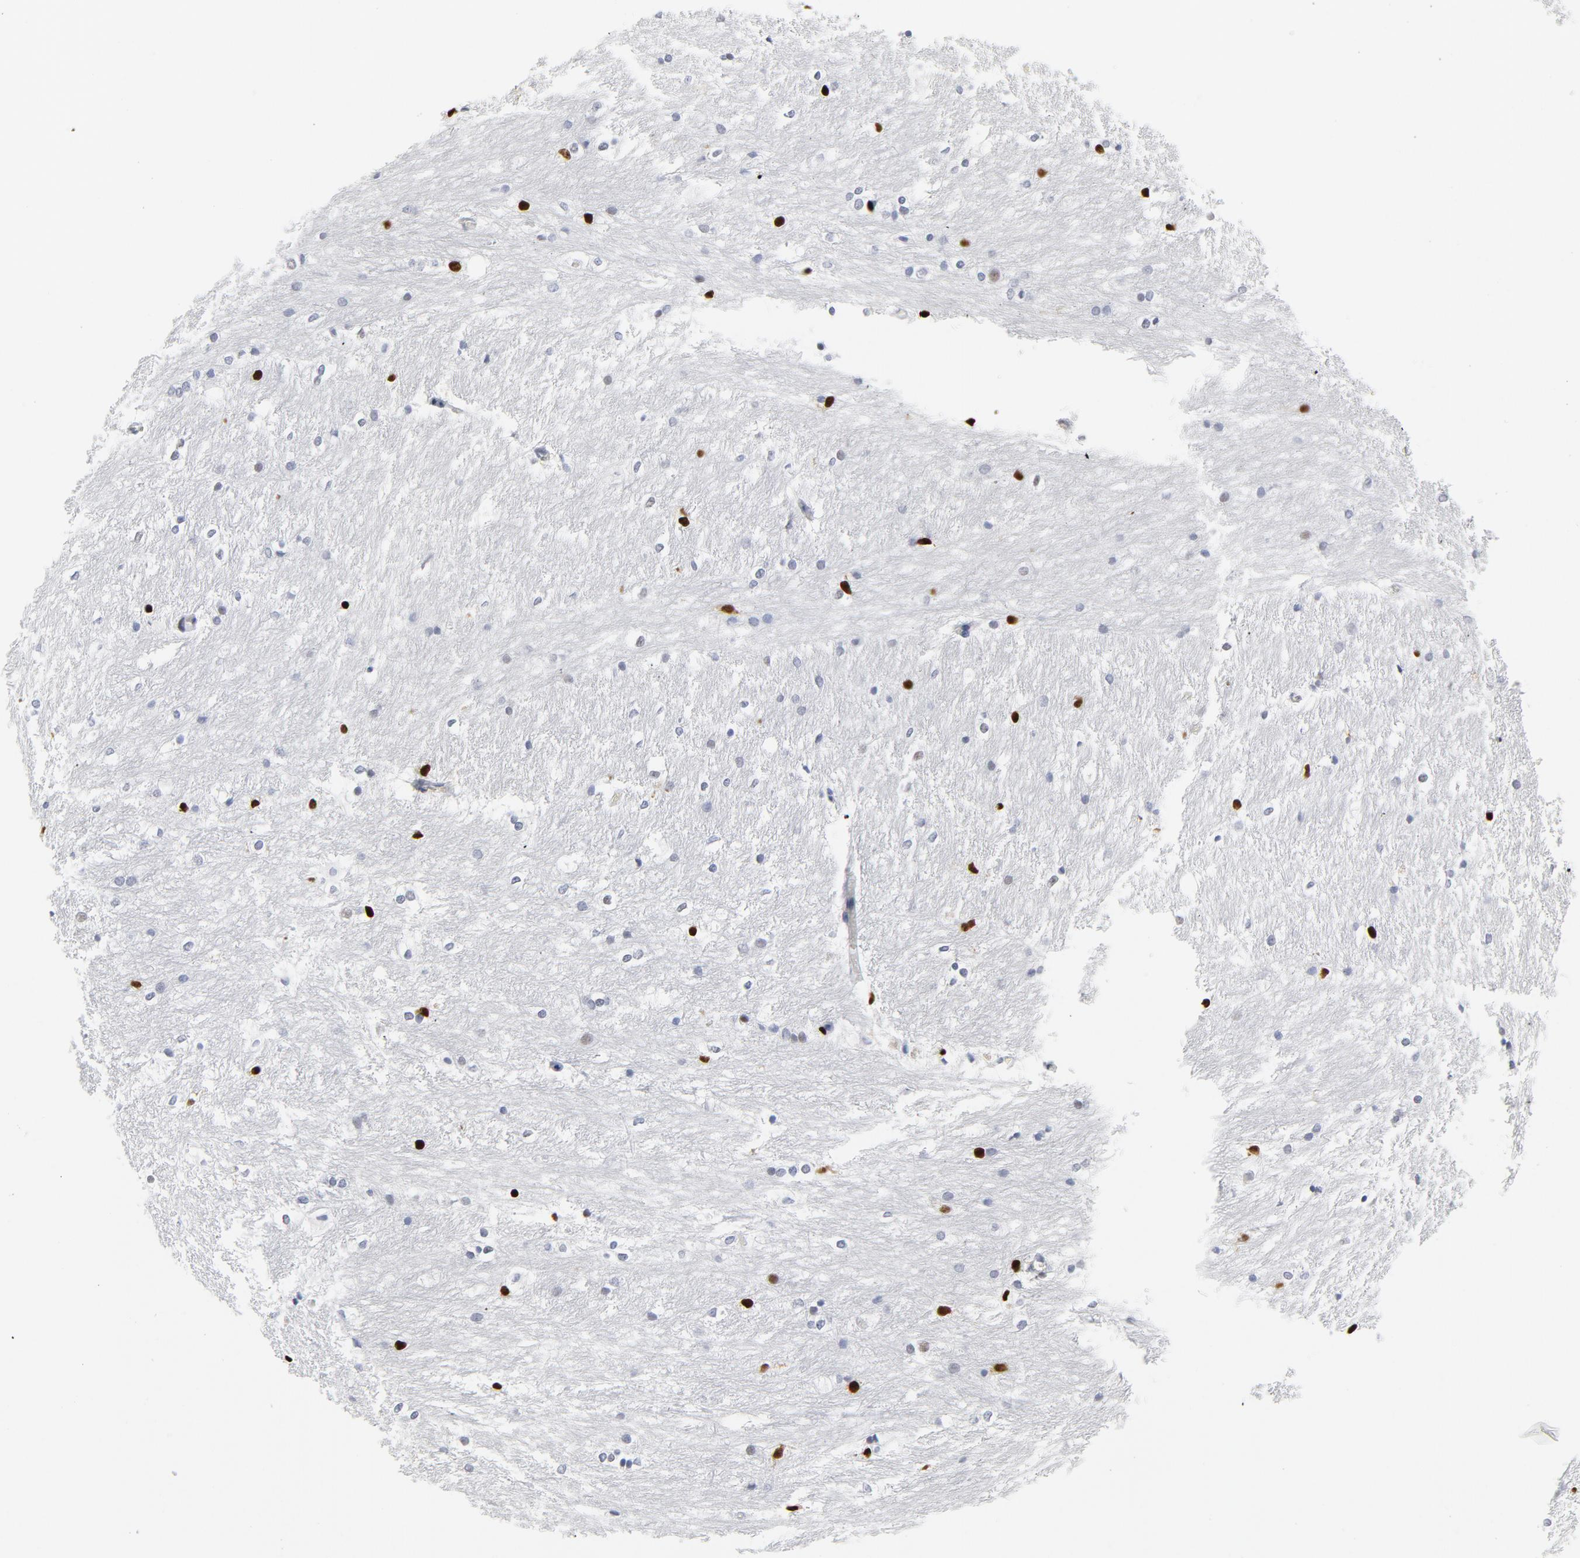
{"staining": {"intensity": "strong", "quantity": "<25%", "location": "nuclear"}, "tissue": "caudate", "cell_type": "Glial cells", "image_type": "normal", "snomed": [{"axis": "morphology", "description": "Normal tissue, NOS"}, {"axis": "topography", "description": "Lateral ventricle wall"}], "caption": "Caudate stained with a brown dye displays strong nuclear positive positivity in approximately <25% of glial cells.", "gene": "SMARCC2", "patient": {"sex": "female", "age": 19}}